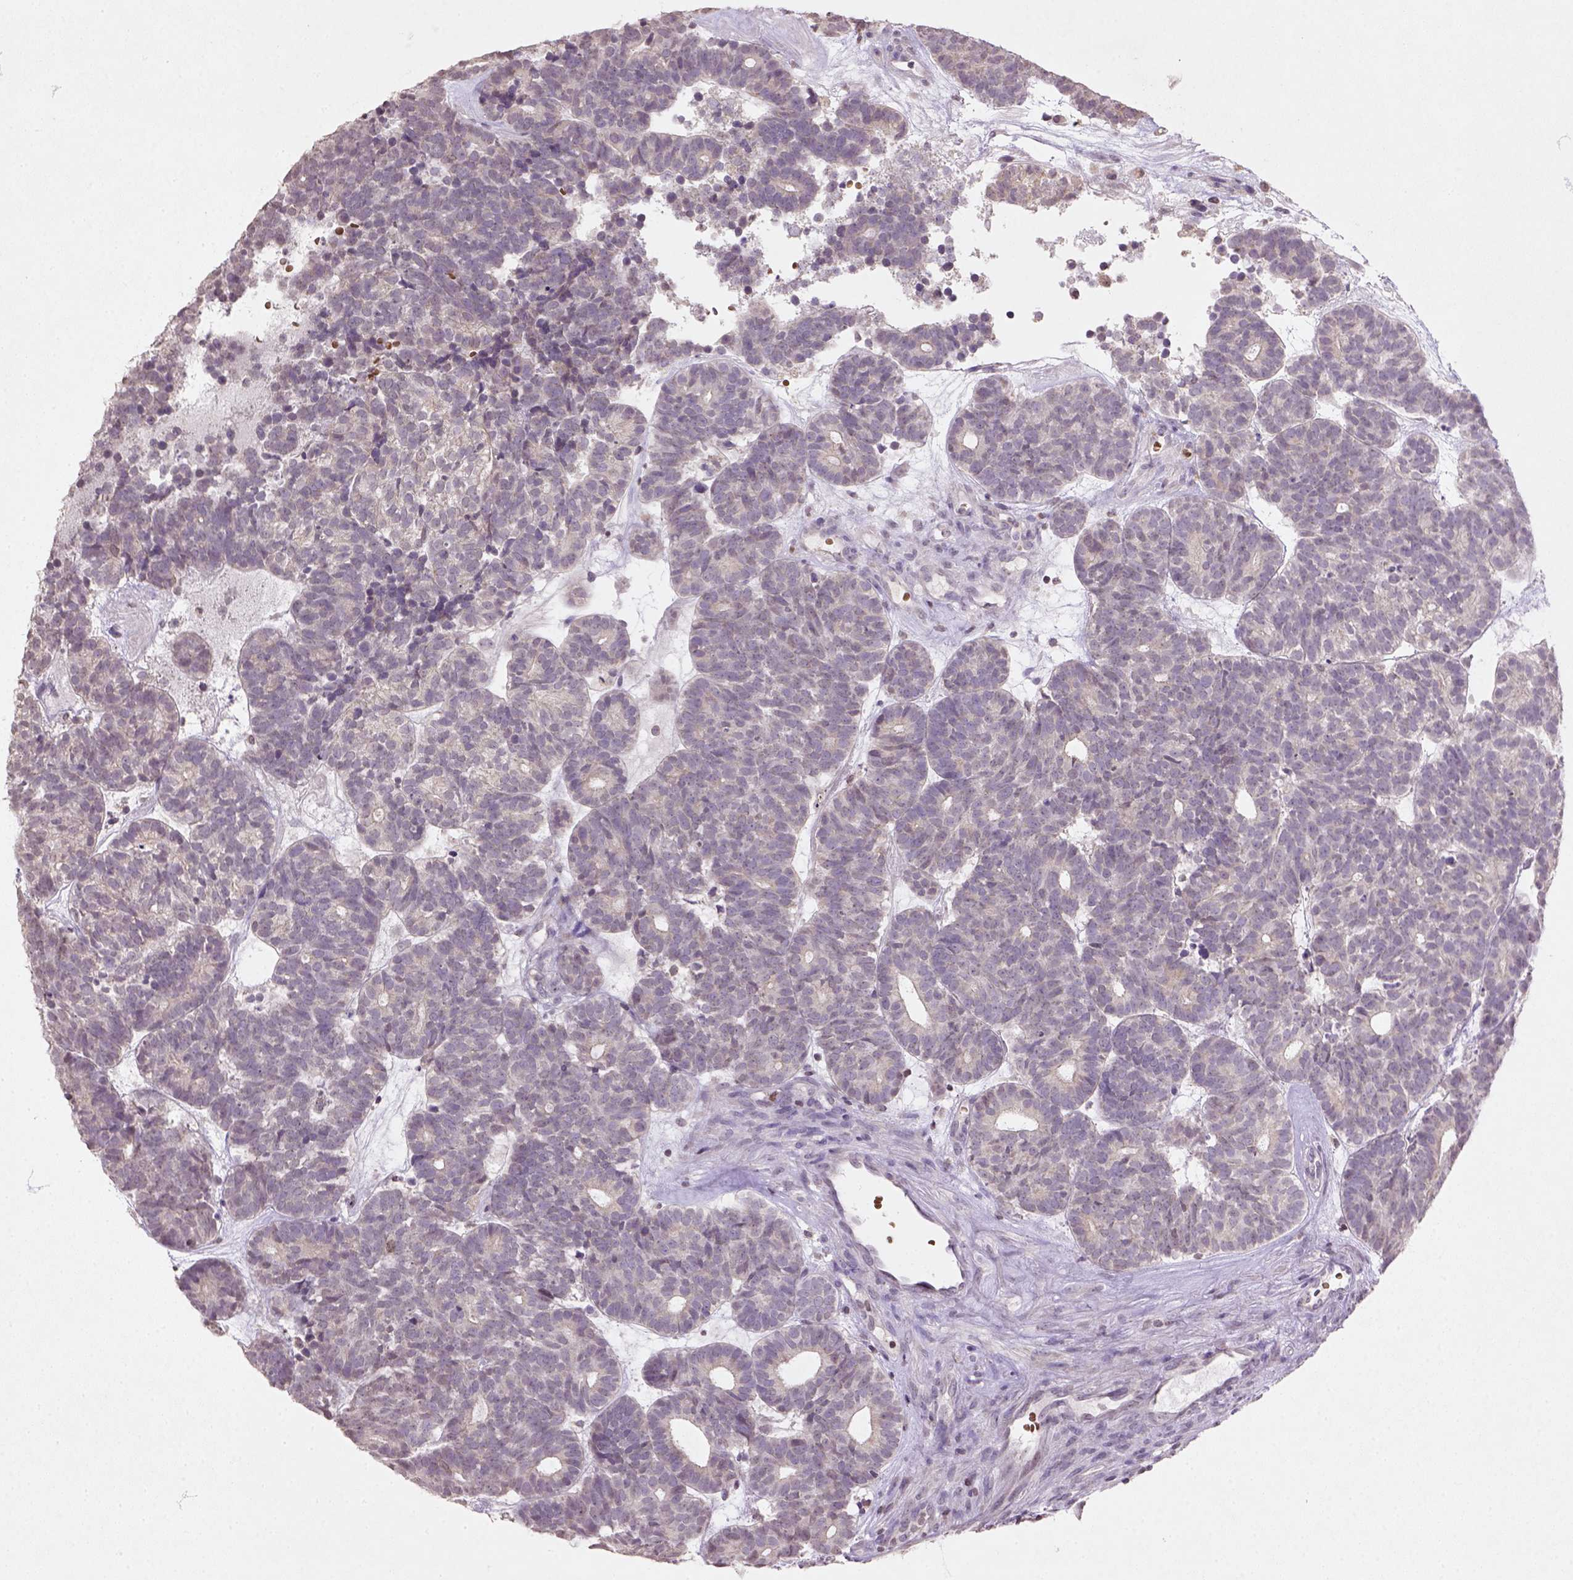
{"staining": {"intensity": "negative", "quantity": "none", "location": "none"}, "tissue": "head and neck cancer", "cell_type": "Tumor cells", "image_type": "cancer", "snomed": [{"axis": "morphology", "description": "Adenocarcinoma, NOS"}, {"axis": "topography", "description": "Head-Neck"}], "caption": "A micrograph of human head and neck adenocarcinoma is negative for staining in tumor cells.", "gene": "NUDT3", "patient": {"sex": "female", "age": 81}}